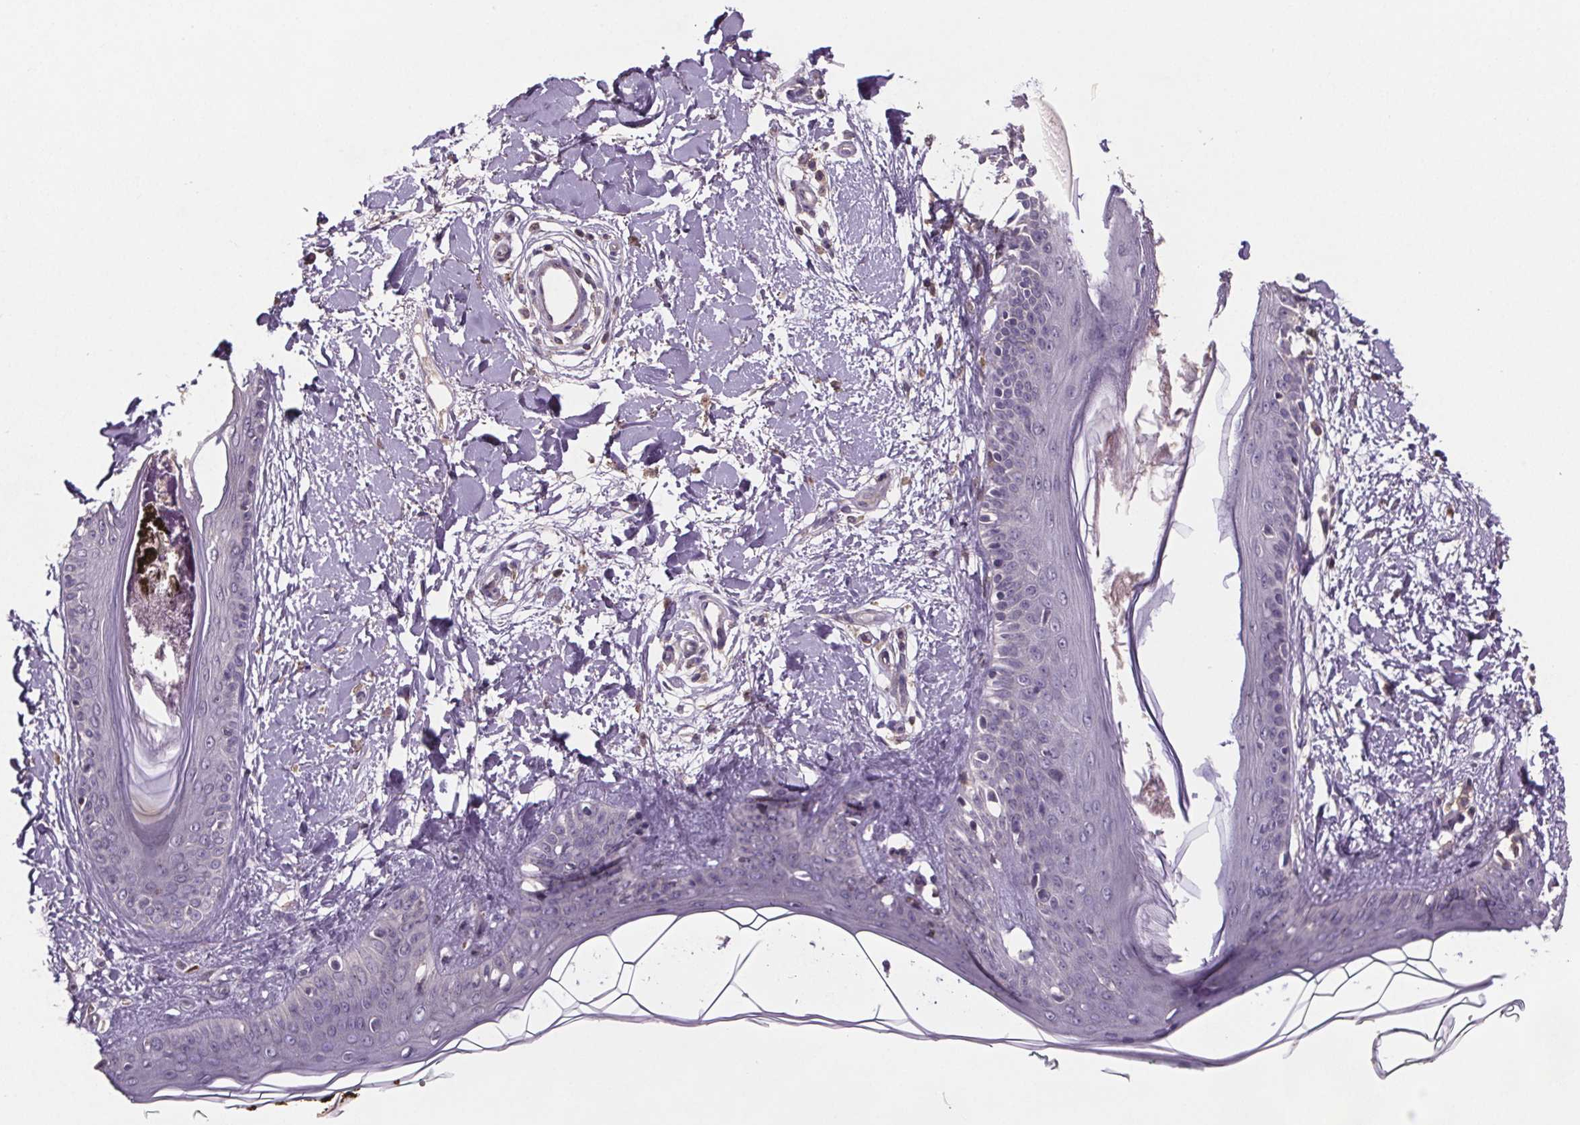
{"staining": {"intensity": "negative", "quantity": "none", "location": "none"}, "tissue": "skin", "cell_type": "Fibroblasts", "image_type": "normal", "snomed": [{"axis": "morphology", "description": "Normal tissue, NOS"}, {"axis": "topography", "description": "Skin"}], "caption": "Fibroblasts show no significant expression in unremarkable skin. Brightfield microscopy of IHC stained with DAB (brown) and hematoxylin (blue), captured at high magnification.", "gene": "CLN3", "patient": {"sex": "female", "age": 34}}